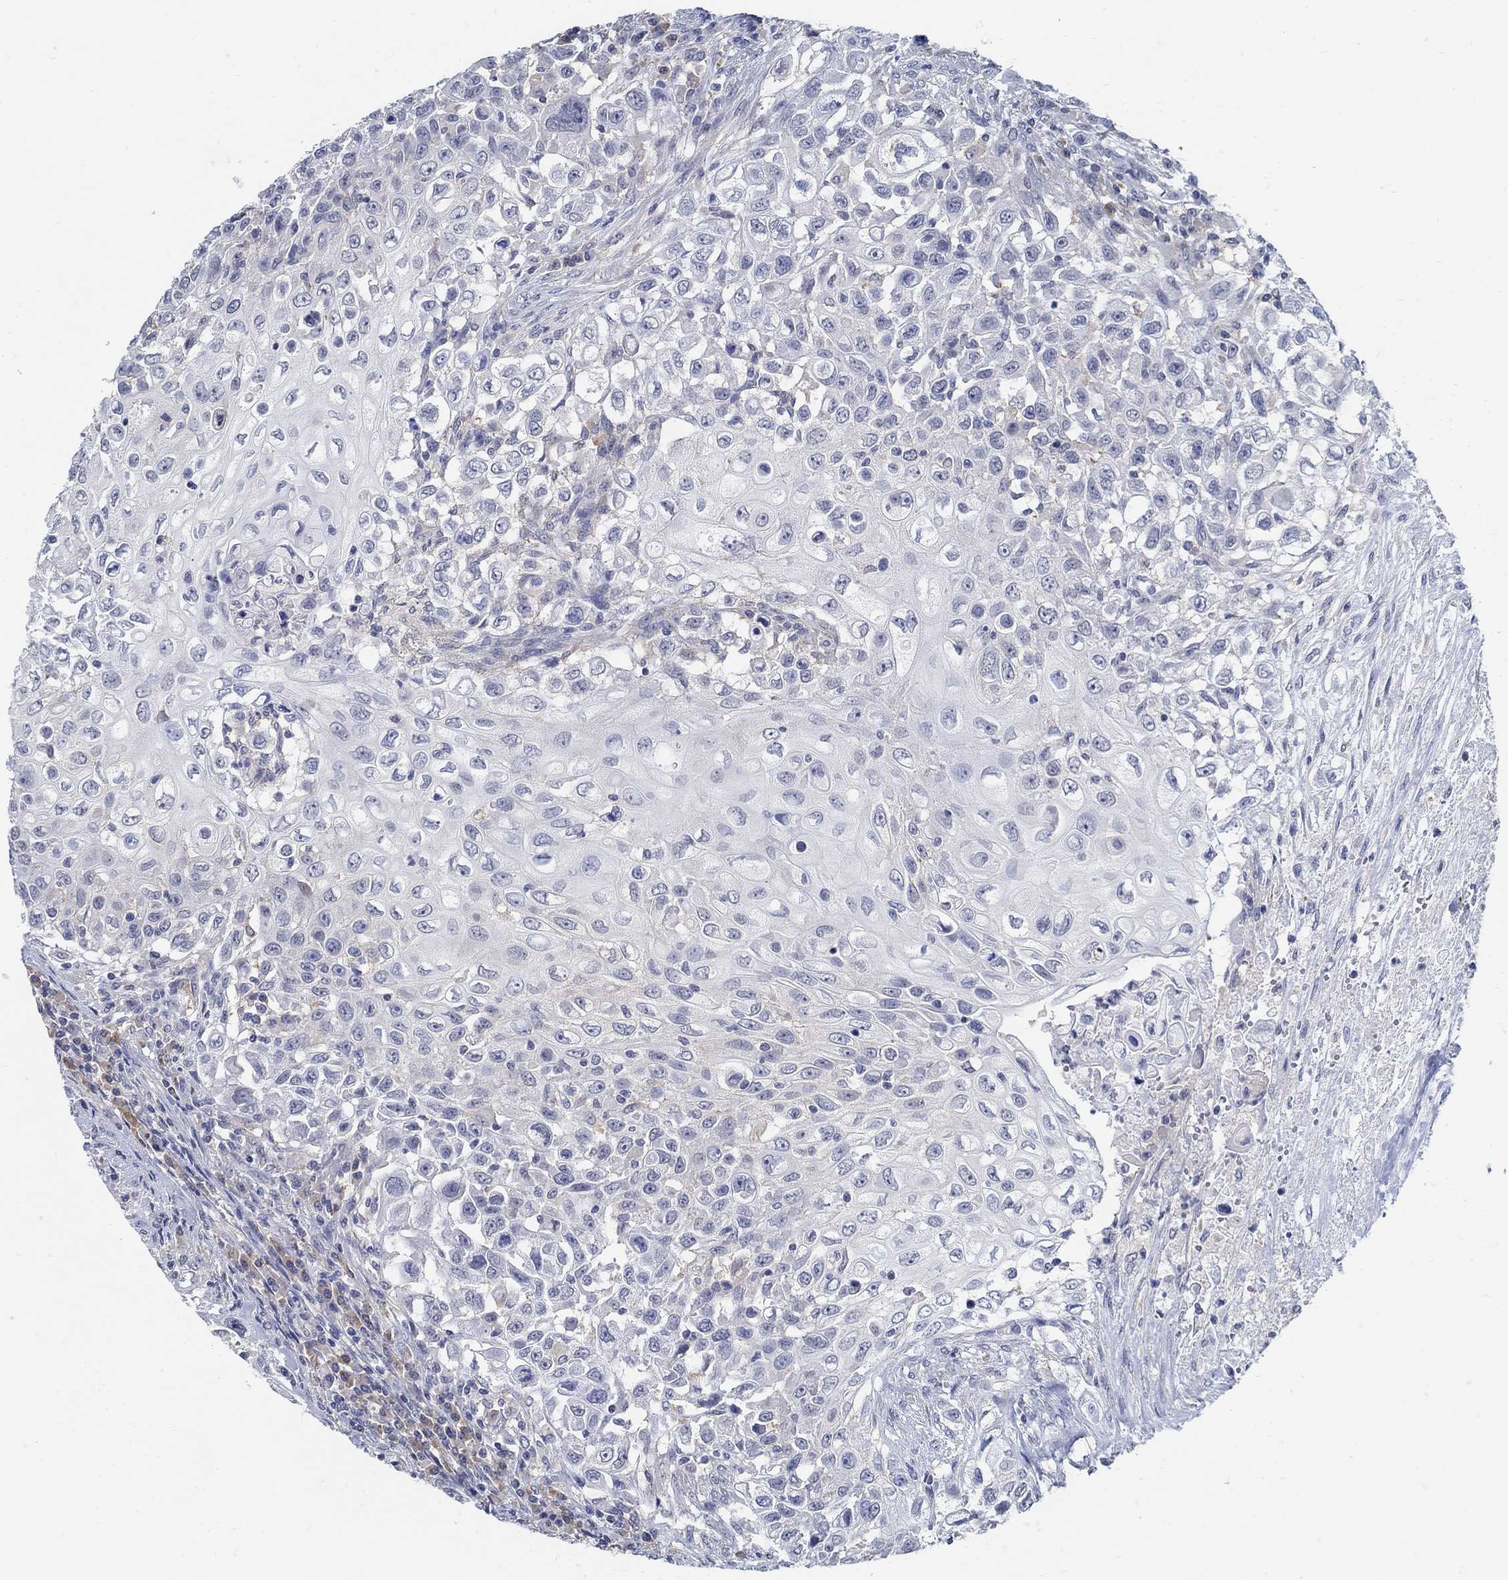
{"staining": {"intensity": "negative", "quantity": "none", "location": "none"}, "tissue": "urothelial cancer", "cell_type": "Tumor cells", "image_type": "cancer", "snomed": [{"axis": "morphology", "description": "Urothelial carcinoma, High grade"}, {"axis": "topography", "description": "Urinary bladder"}], "caption": "Tumor cells are negative for protein expression in human high-grade urothelial carcinoma.", "gene": "PCDH11X", "patient": {"sex": "female", "age": 56}}